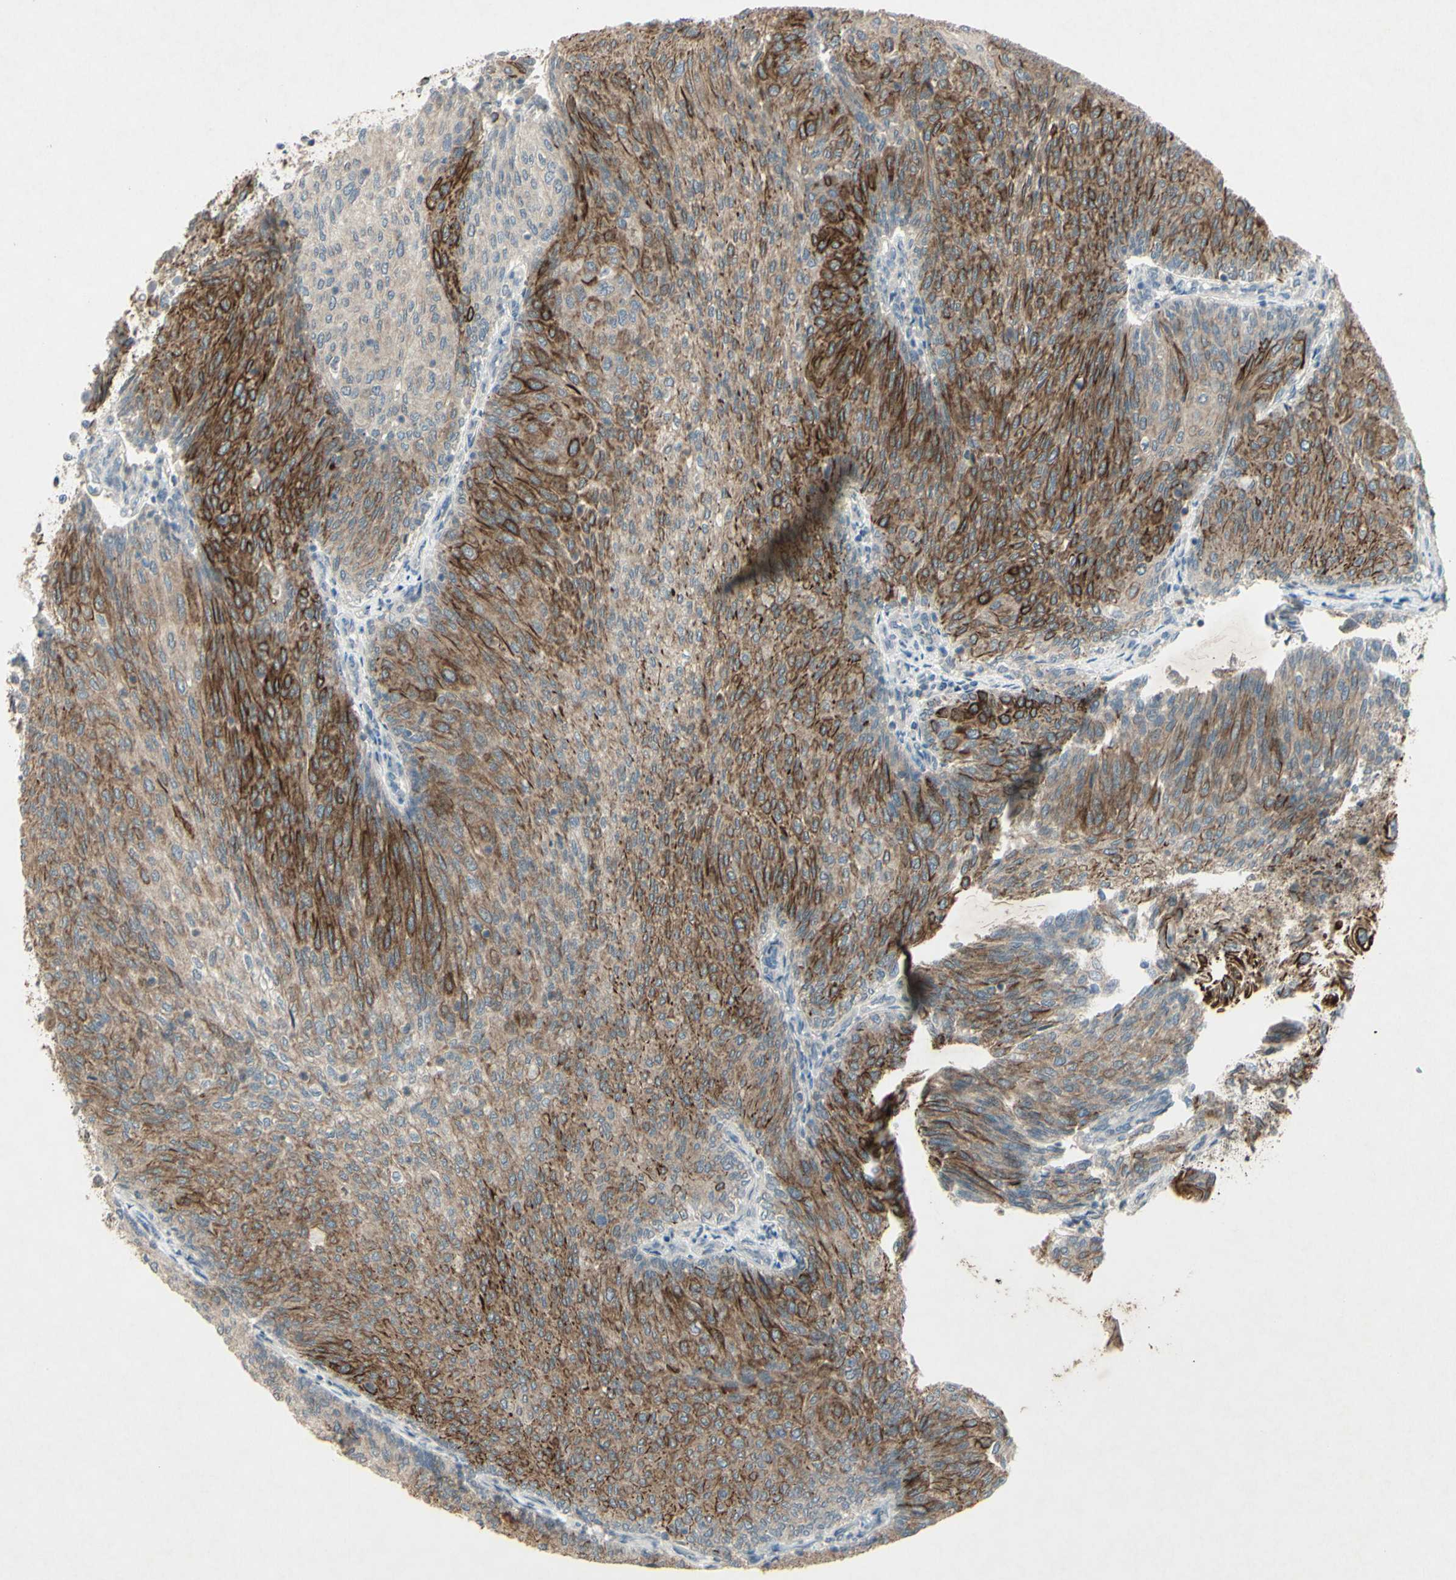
{"staining": {"intensity": "strong", "quantity": ">75%", "location": "cytoplasmic/membranous"}, "tissue": "urothelial cancer", "cell_type": "Tumor cells", "image_type": "cancer", "snomed": [{"axis": "morphology", "description": "Urothelial carcinoma, Low grade"}, {"axis": "topography", "description": "Urinary bladder"}], "caption": "Immunohistochemical staining of human urothelial cancer displays high levels of strong cytoplasmic/membranous expression in approximately >75% of tumor cells. (Brightfield microscopy of DAB IHC at high magnification).", "gene": "TIMM21", "patient": {"sex": "female", "age": 79}}